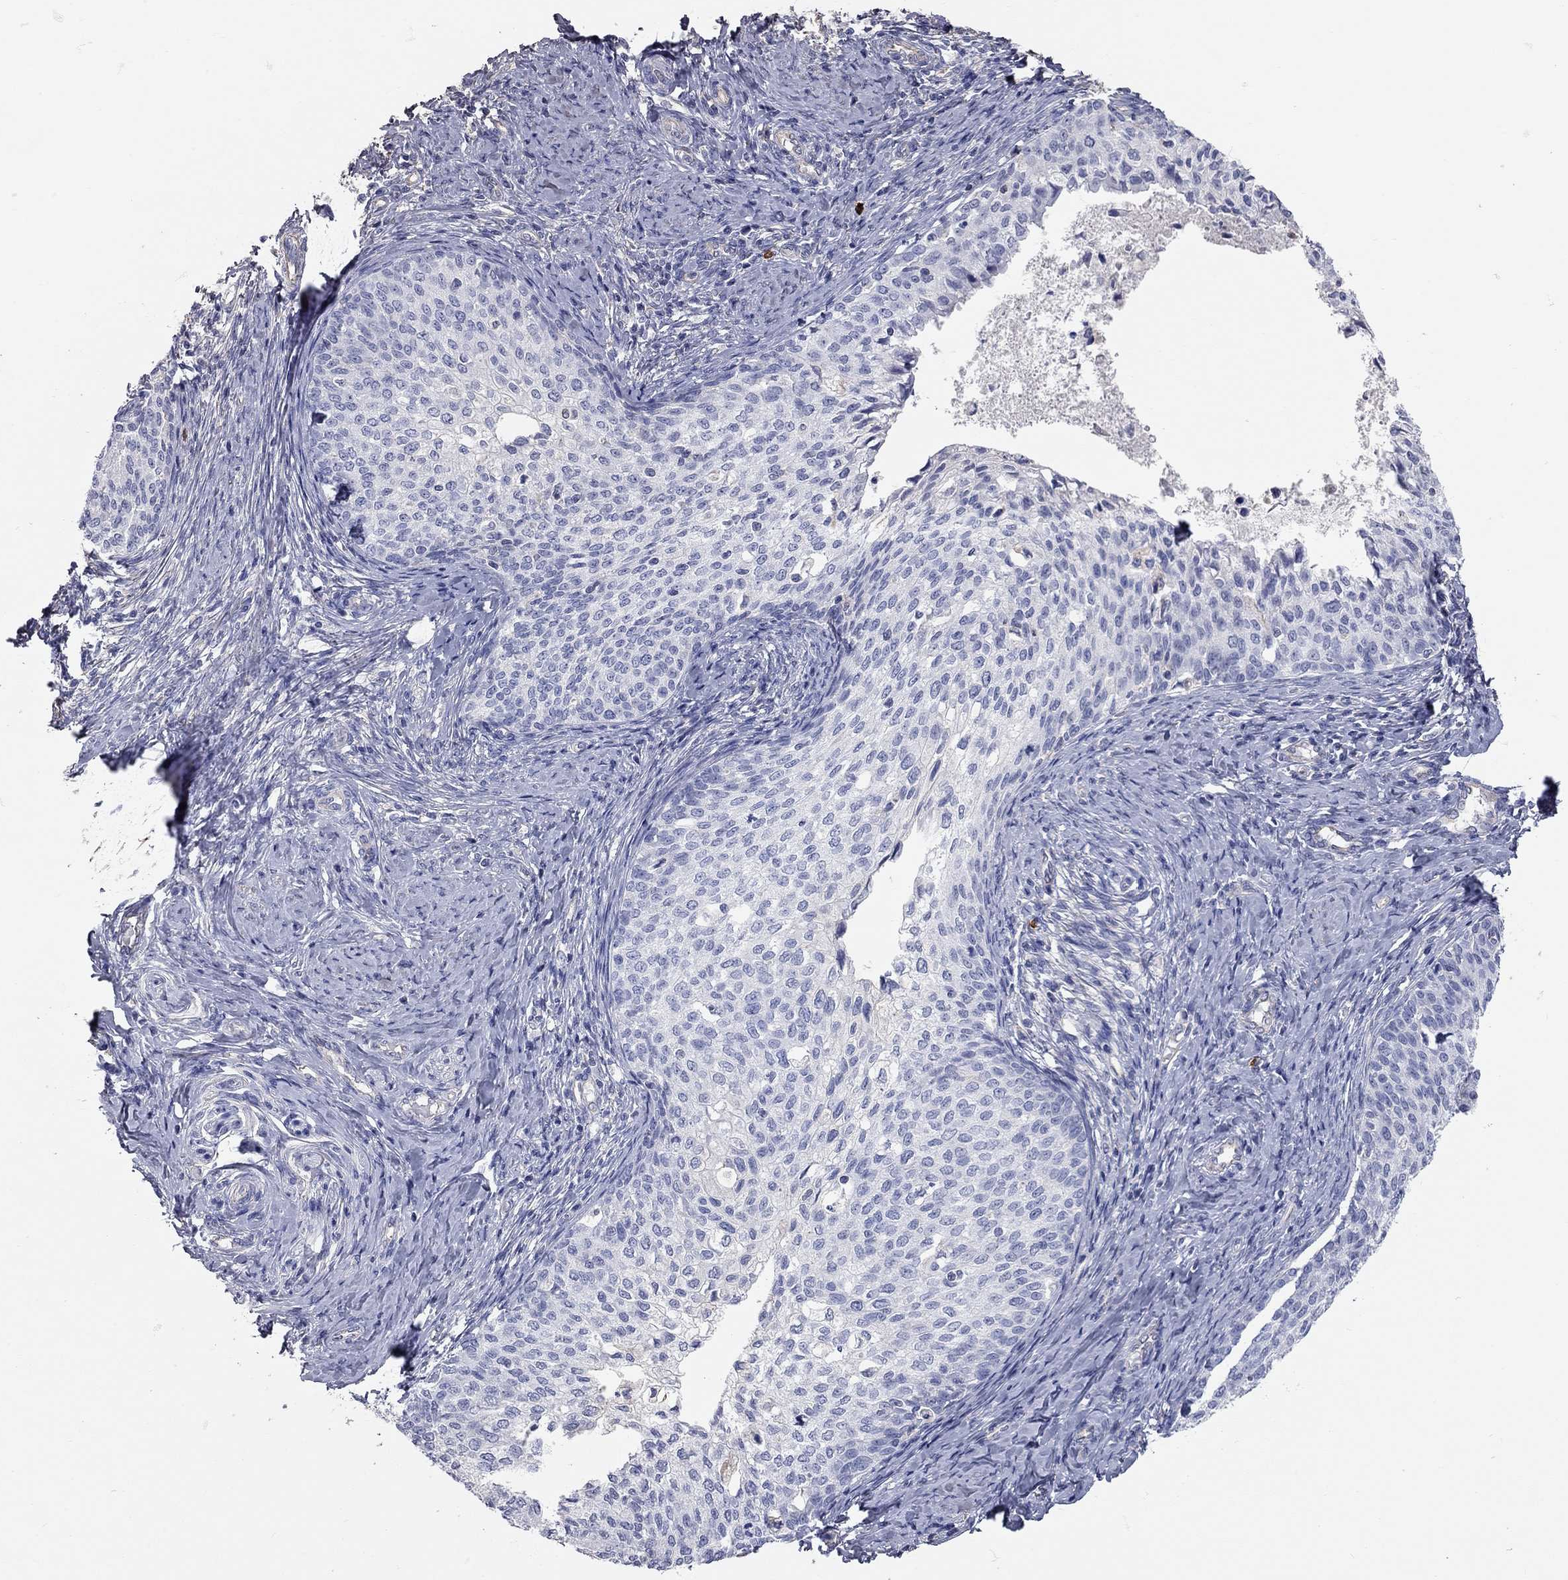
{"staining": {"intensity": "negative", "quantity": "none", "location": "none"}, "tissue": "cervical cancer", "cell_type": "Tumor cells", "image_type": "cancer", "snomed": [{"axis": "morphology", "description": "Squamous cell carcinoma, NOS"}, {"axis": "topography", "description": "Cervix"}], "caption": "Cervical squamous cell carcinoma stained for a protein using IHC reveals no positivity tumor cells.", "gene": "C10orf90", "patient": {"sex": "female", "age": 51}}